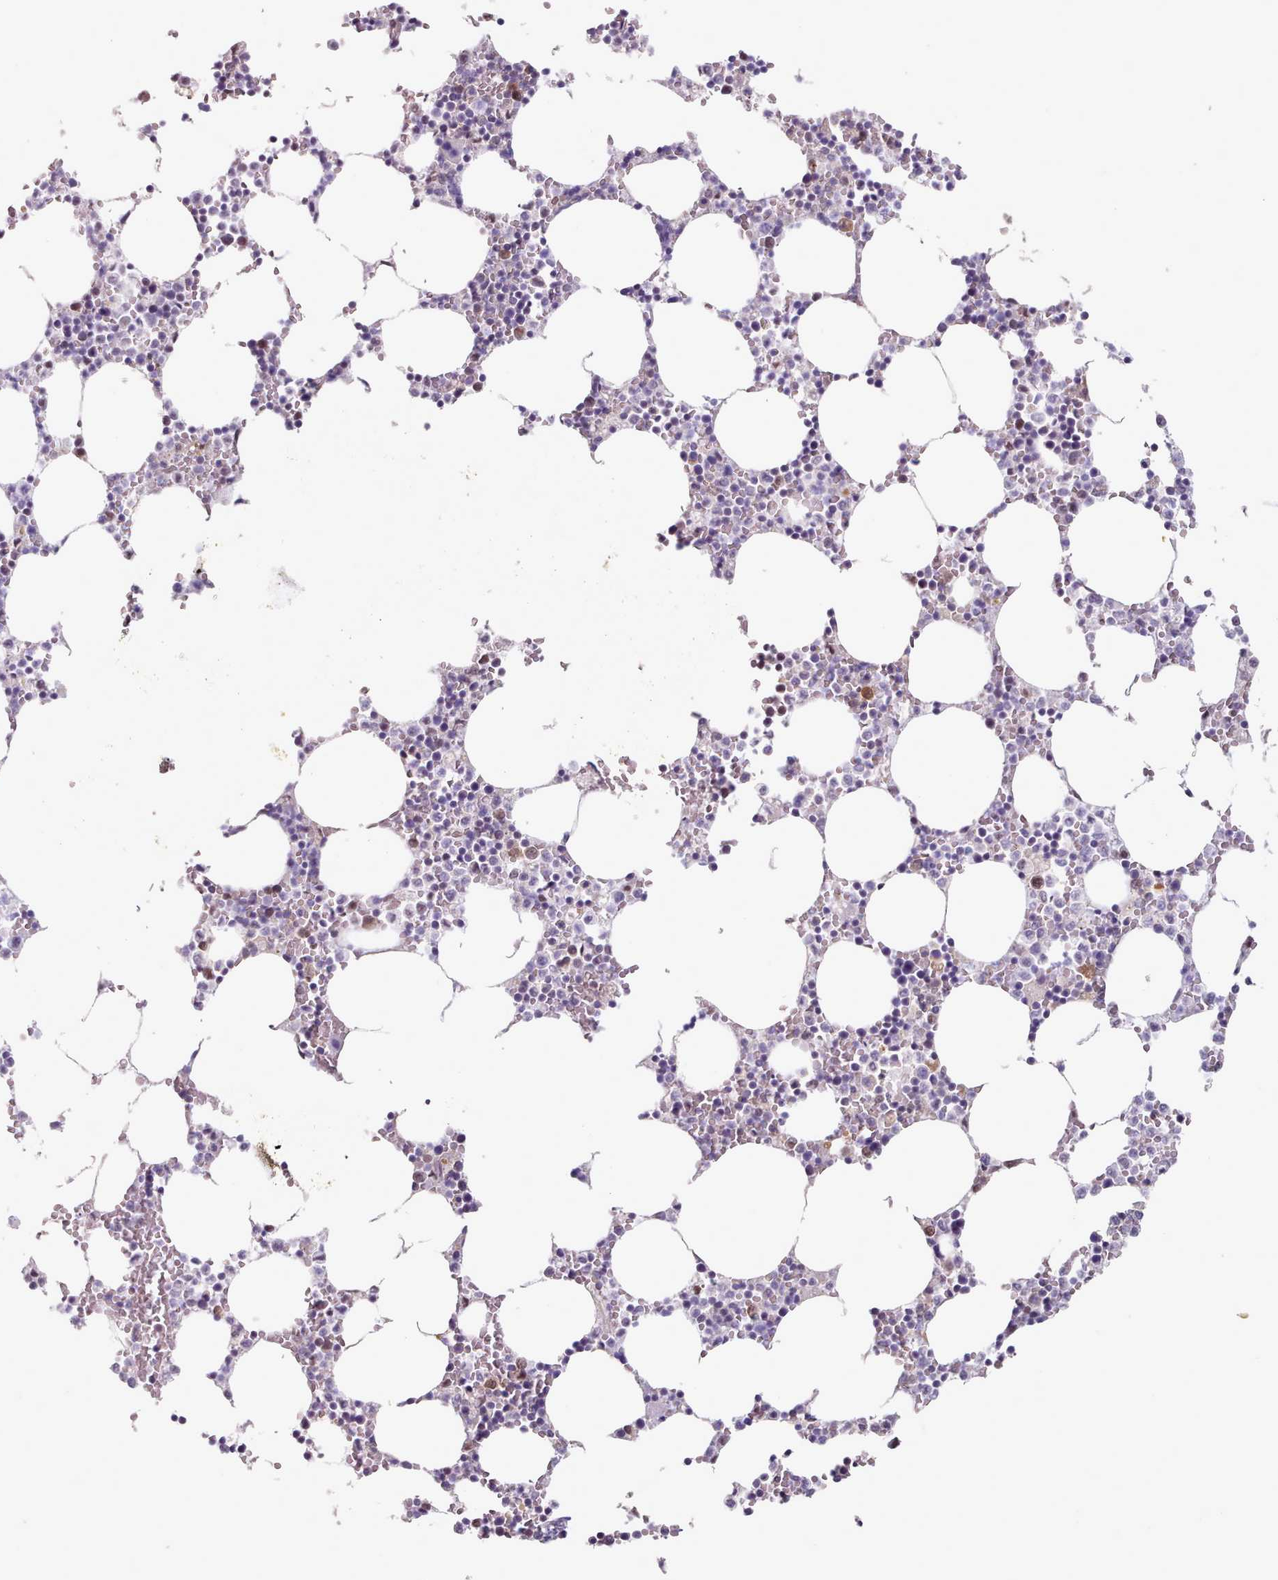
{"staining": {"intensity": "moderate", "quantity": "<25%", "location": "nuclear"}, "tissue": "bone marrow", "cell_type": "Hematopoietic cells", "image_type": "normal", "snomed": [{"axis": "morphology", "description": "Normal tissue, NOS"}, {"axis": "topography", "description": "Bone marrow"}], "caption": "Hematopoietic cells demonstrate low levels of moderate nuclear staining in about <25% of cells in normal bone marrow. Nuclei are stained in blue.", "gene": "CES3", "patient": {"sex": "female", "age": 64}}